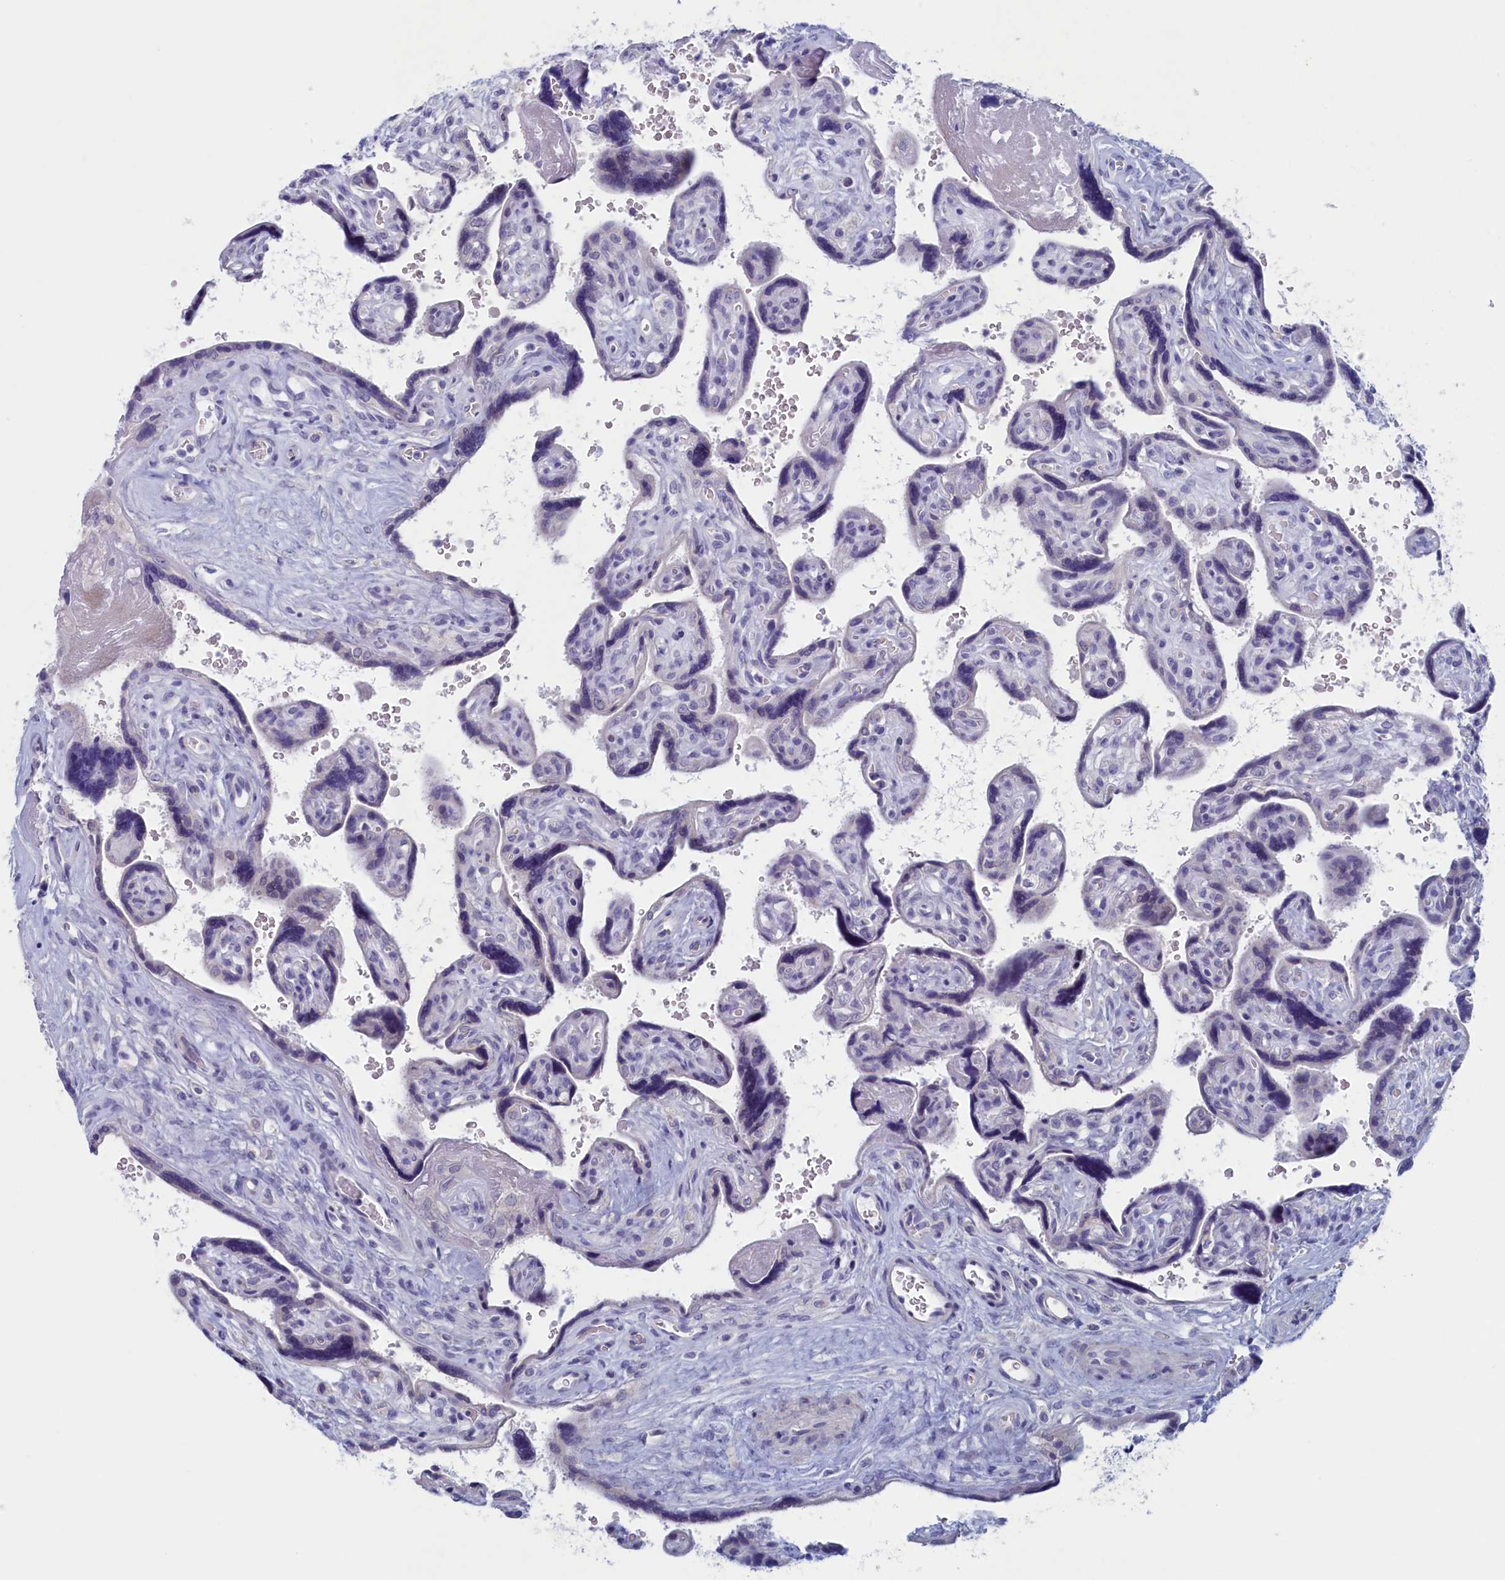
{"staining": {"intensity": "negative", "quantity": "none", "location": "none"}, "tissue": "placenta", "cell_type": "Trophoblastic cells", "image_type": "normal", "snomed": [{"axis": "morphology", "description": "Normal tissue, NOS"}, {"axis": "topography", "description": "Placenta"}], "caption": "Immunohistochemical staining of benign human placenta demonstrates no significant positivity in trophoblastic cells. Nuclei are stained in blue.", "gene": "WDR76", "patient": {"sex": "female", "age": 39}}